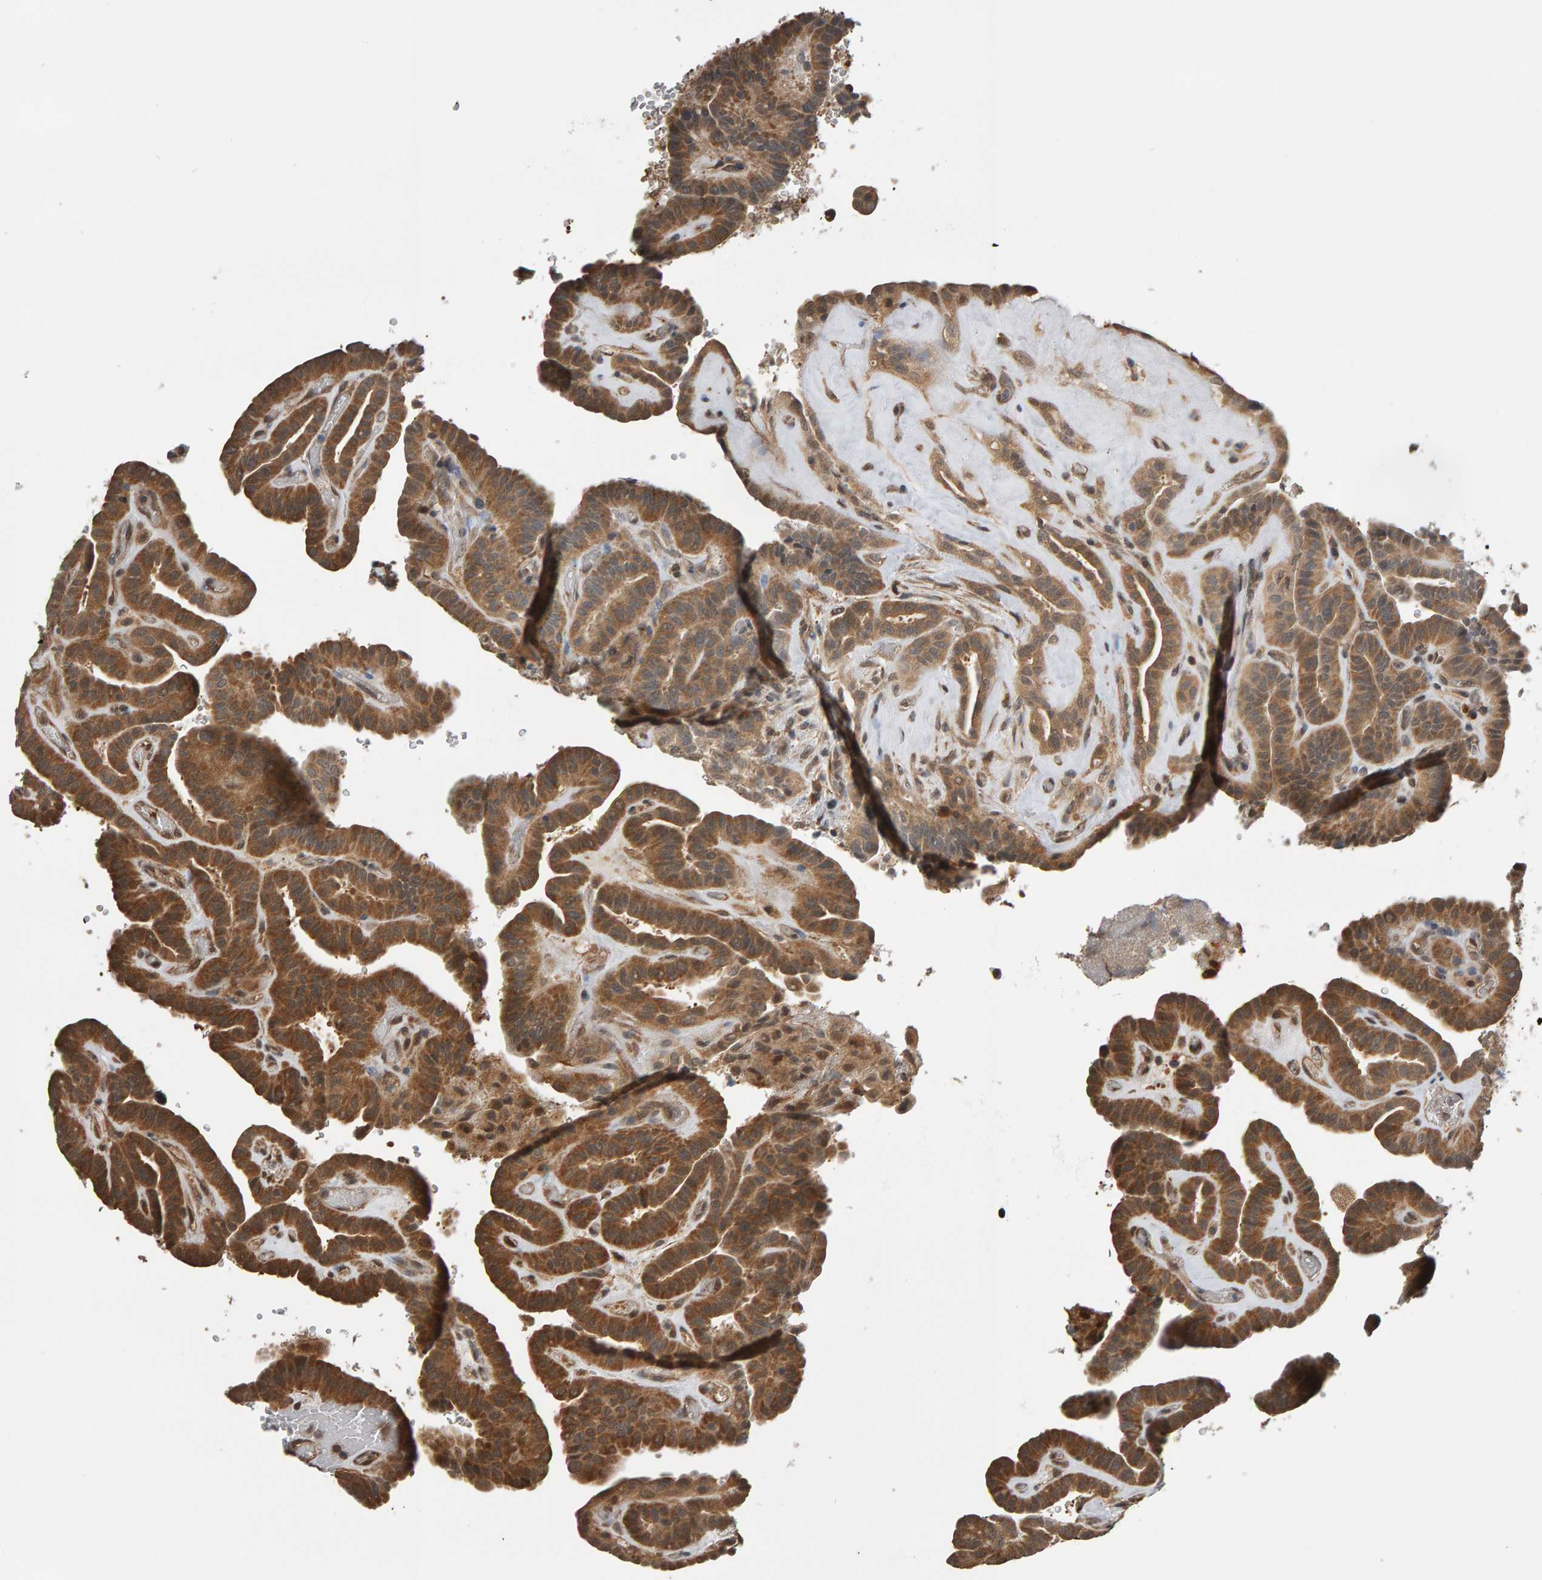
{"staining": {"intensity": "moderate", "quantity": ">75%", "location": "cytoplasmic/membranous"}, "tissue": "thyroid cancer", "cell_type": "Tumor cells", "image_type": "cancer", "snomed": [{"axis": "morphology", "description": "Papillary adenocarcinoma, NOS"}, {"axis": "topography", "description": "Thyroid gland"}], "caption": "DAB immunohistochemical staining of human papillary adenocarcinoma (thyroid) shows moderate cytoplasmic/membranous protein staining in approximately >75% of tumor cells.", "gene": "COASY", "patient": {"sex": "male", "age": 77}}